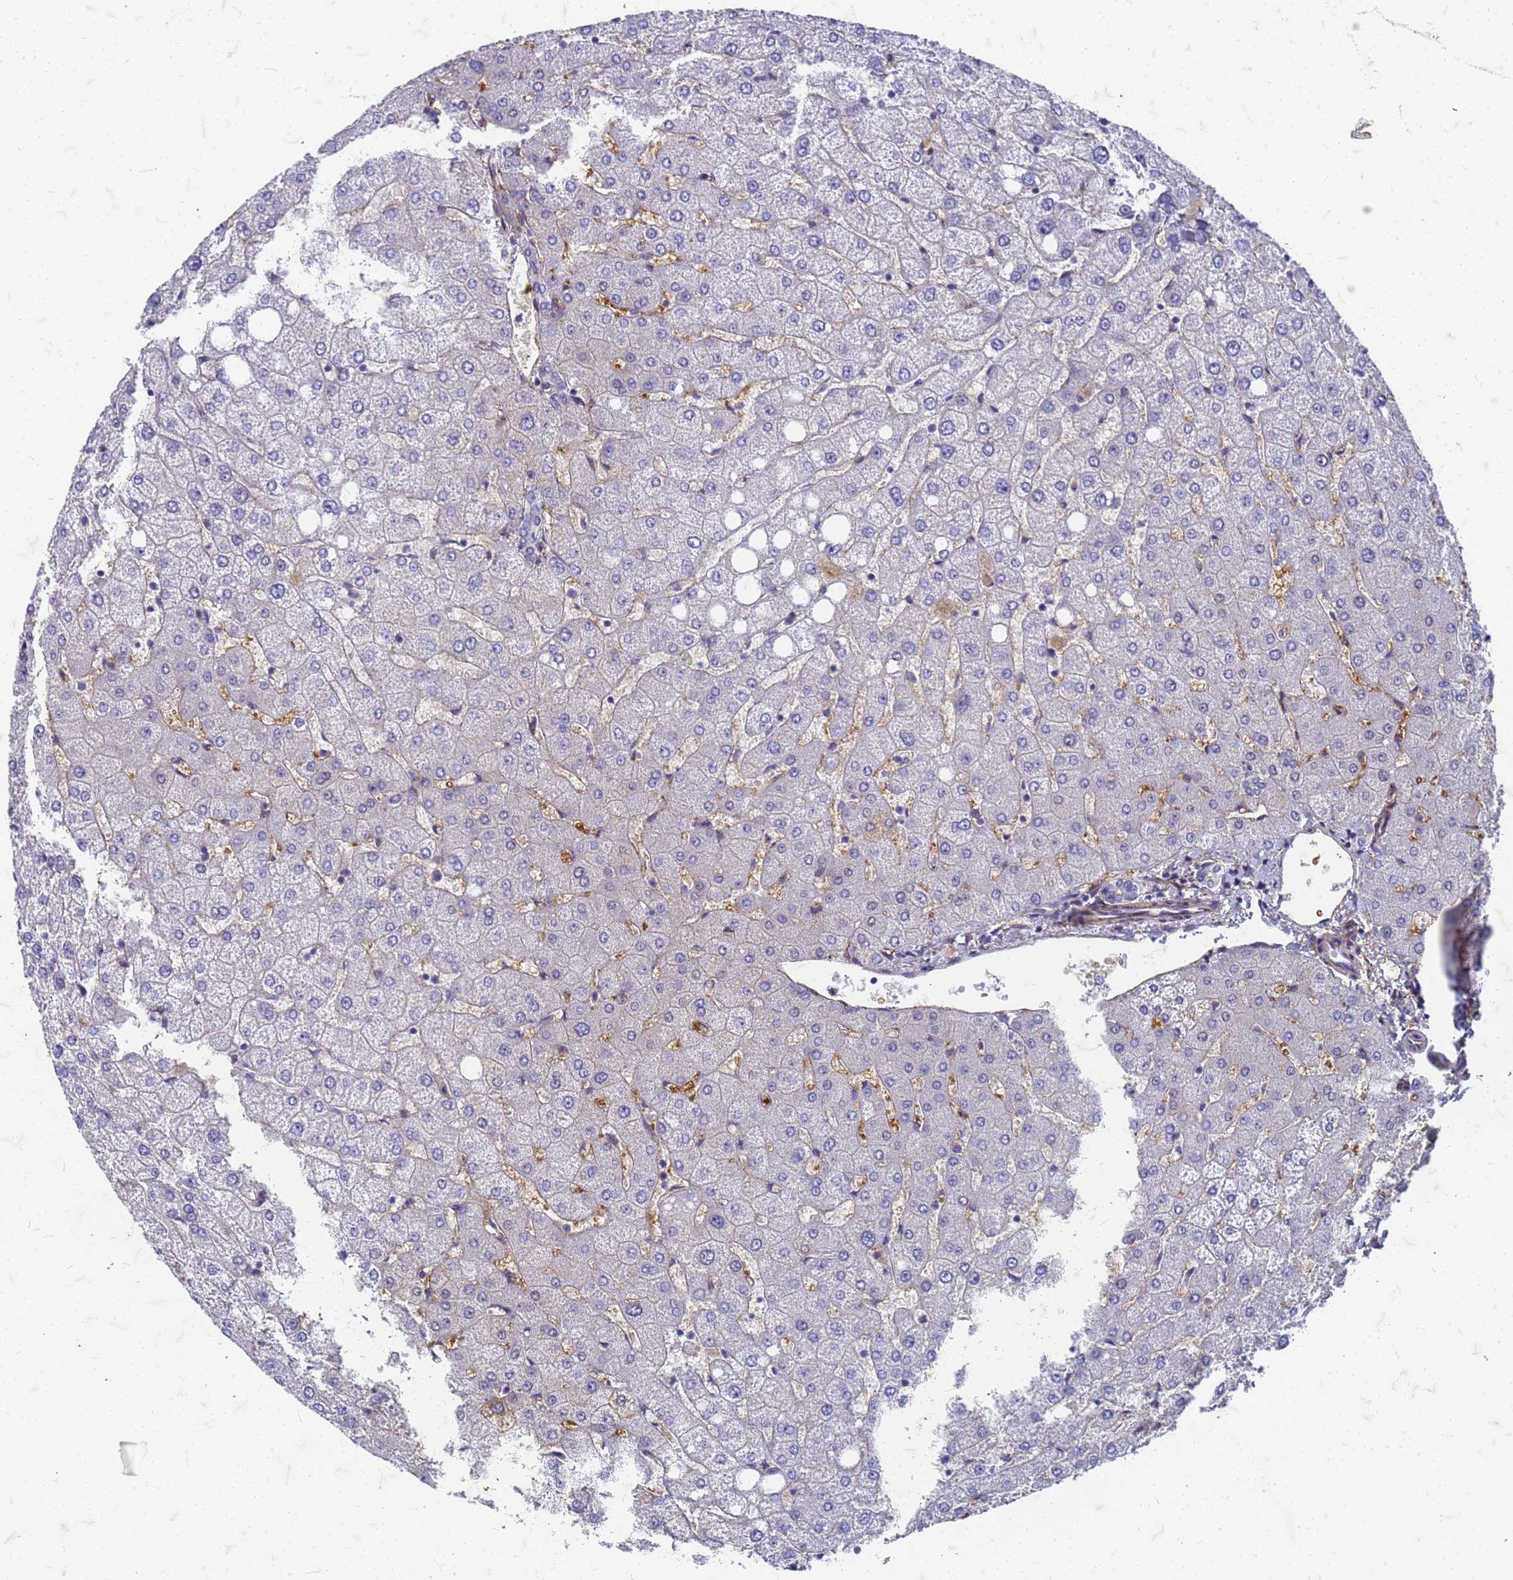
{"staining": {"intensity": "negative", "quantity": "none", "location": "none"}, "tissue": "liver", "cell_type": "Cholangiocytes", "image_type": "normal", "snomed": [{"axis": "morphology", "description": "Normal tissue, NOS"}, {"axis": "topography", "description": "Liver"}], "caption": "This is a histopathology image of IHC staining of normal liver, which shows no positivity in cholangiocytes.", "gene": "TRIM64B", "patient": {"sex": "female", "age": 54}}